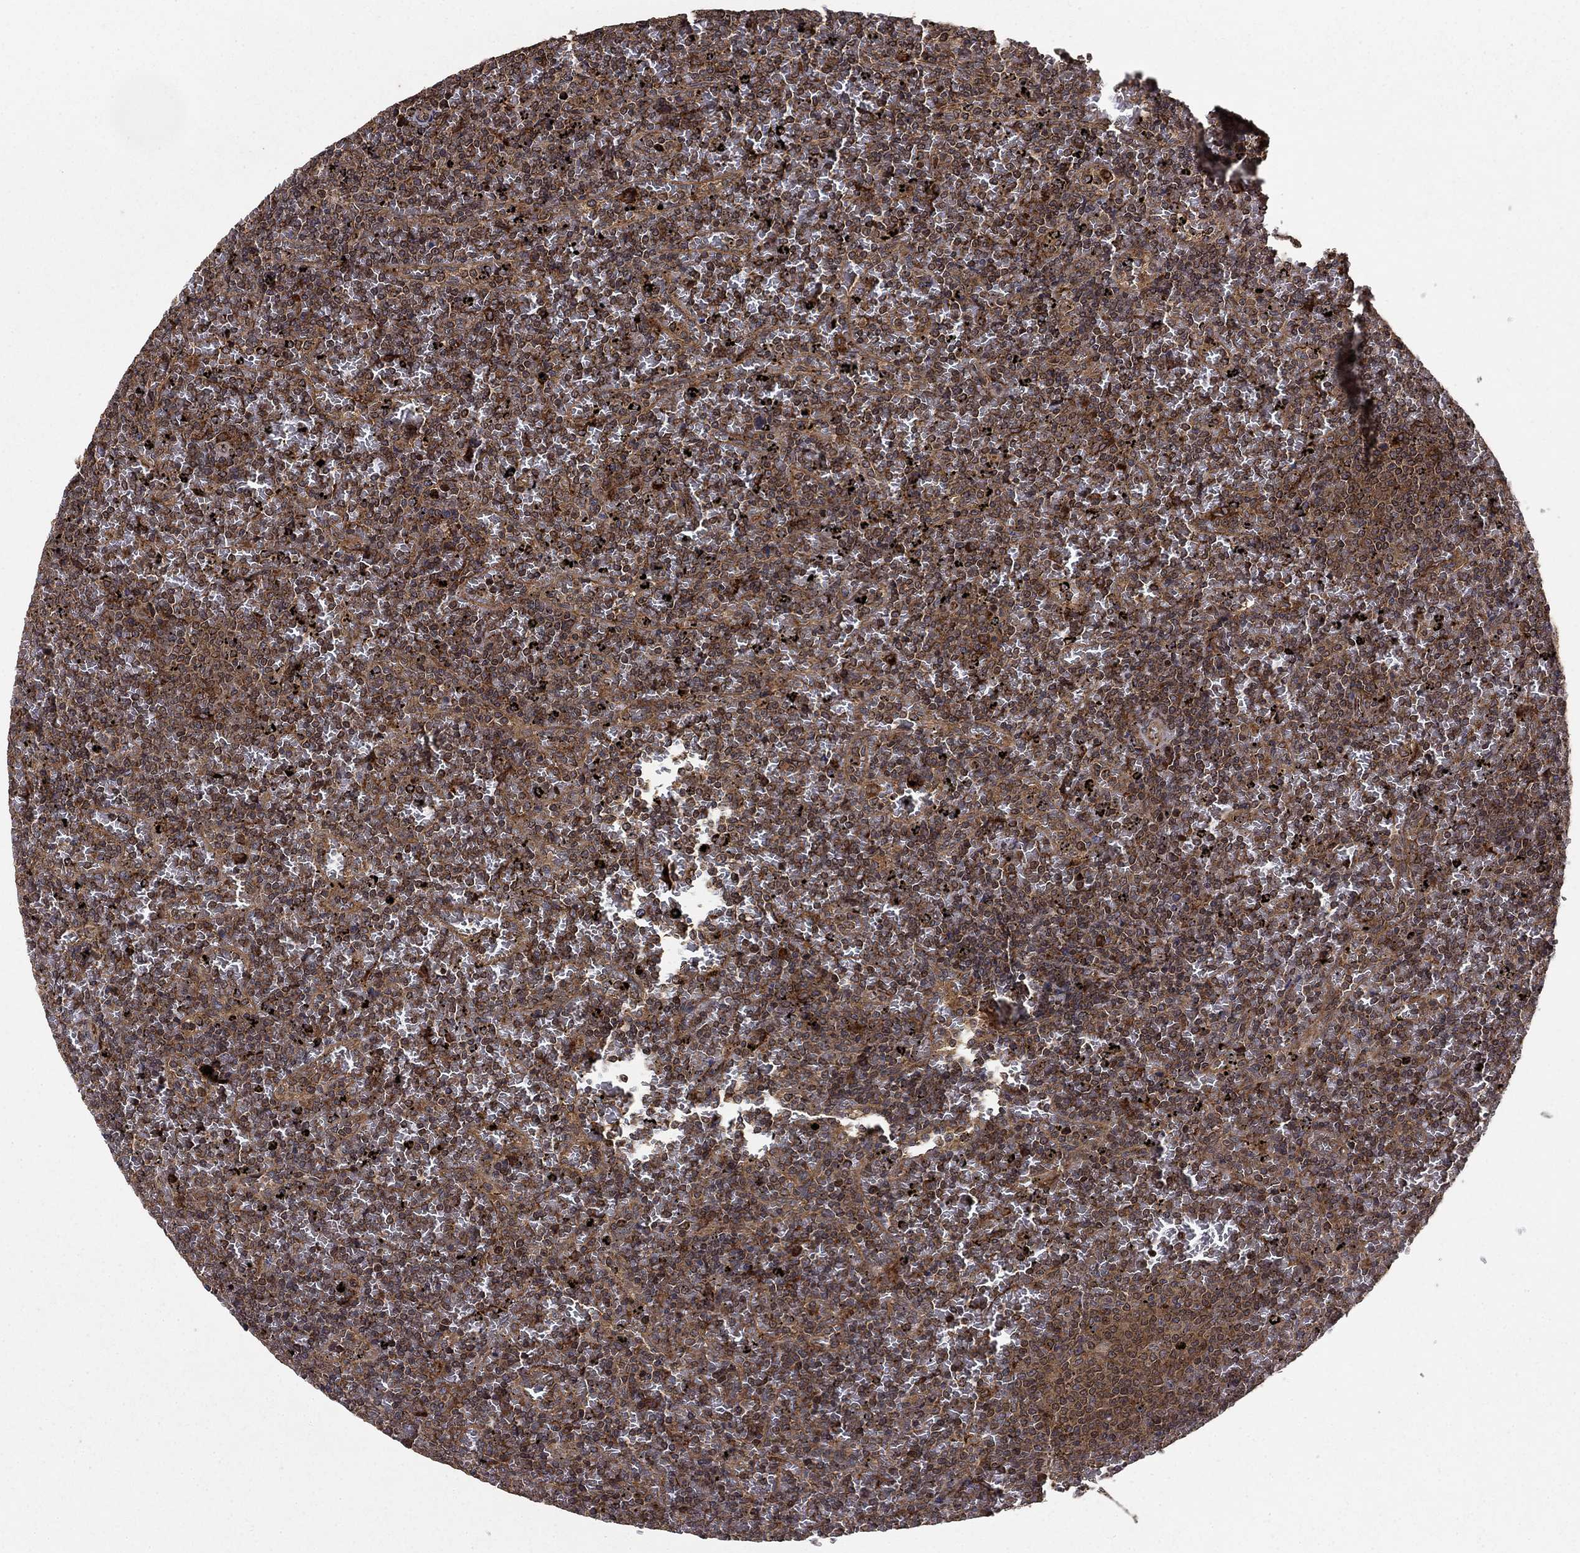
{"staining": {"intensity": "strong", "quantity": "25%-75%", "location": "cytoplasmic/membranous"}, "tissue": "lymphoma", "cell_type": "Tumor cells", "image_type": "cancer", "snomed": [{"axis": "morphology", "description": "Malignant lymphoma, non-Hodgkin's type, Low grade"}, {"axis": "topography", "description": "Spleen"}], "caption": "High-magnification brightfield microscopy of lymphoma stained with DAB (brown) and counterstained with hematoxylin (blue). tumor cells exhibit strong cytoplasmic/membranous positivity is seen in approximately25%-75% of cells. Nuclei are stained in blue.", "gene": "BABAM2", "patient": {"sex": "female", "age": 77}}